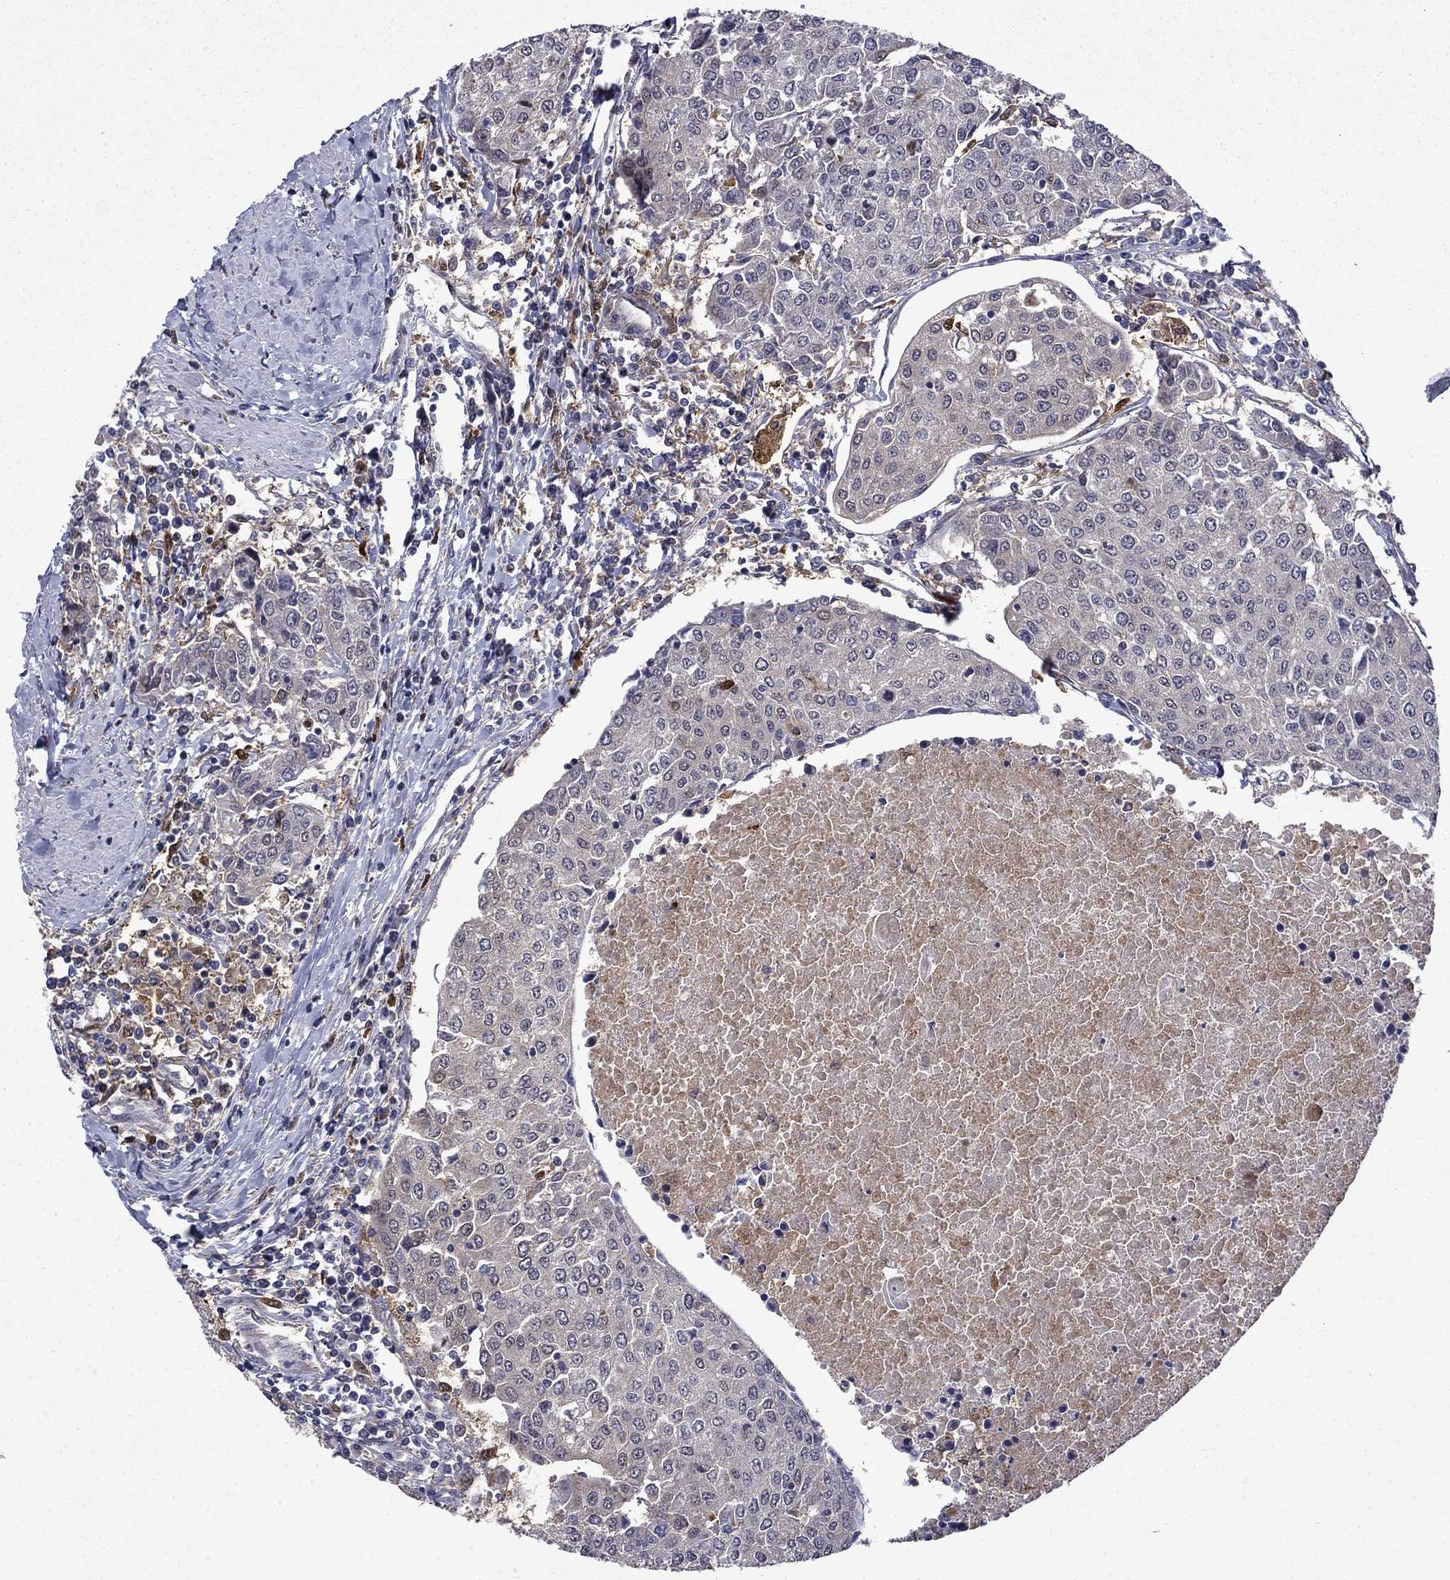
{"staining": {"intensity": "negative", "quantity": "none", "location": "none"}, "tissue": "urothelial cancer", "cell_type": "Tumor cells", "image_type": "cancer", "snomed": [{"axis": "morphology", "description": "Urothelial carcinoma, High grade"}, {"axis": "topography", "description": "Urinary bladder"}], "caption": "The micrograph exhibits no significant staining in tumor cells of high-grade urothelial carcinoma.", "gene": "TPMT", "patient": {"sex": "female", "age": 85}}